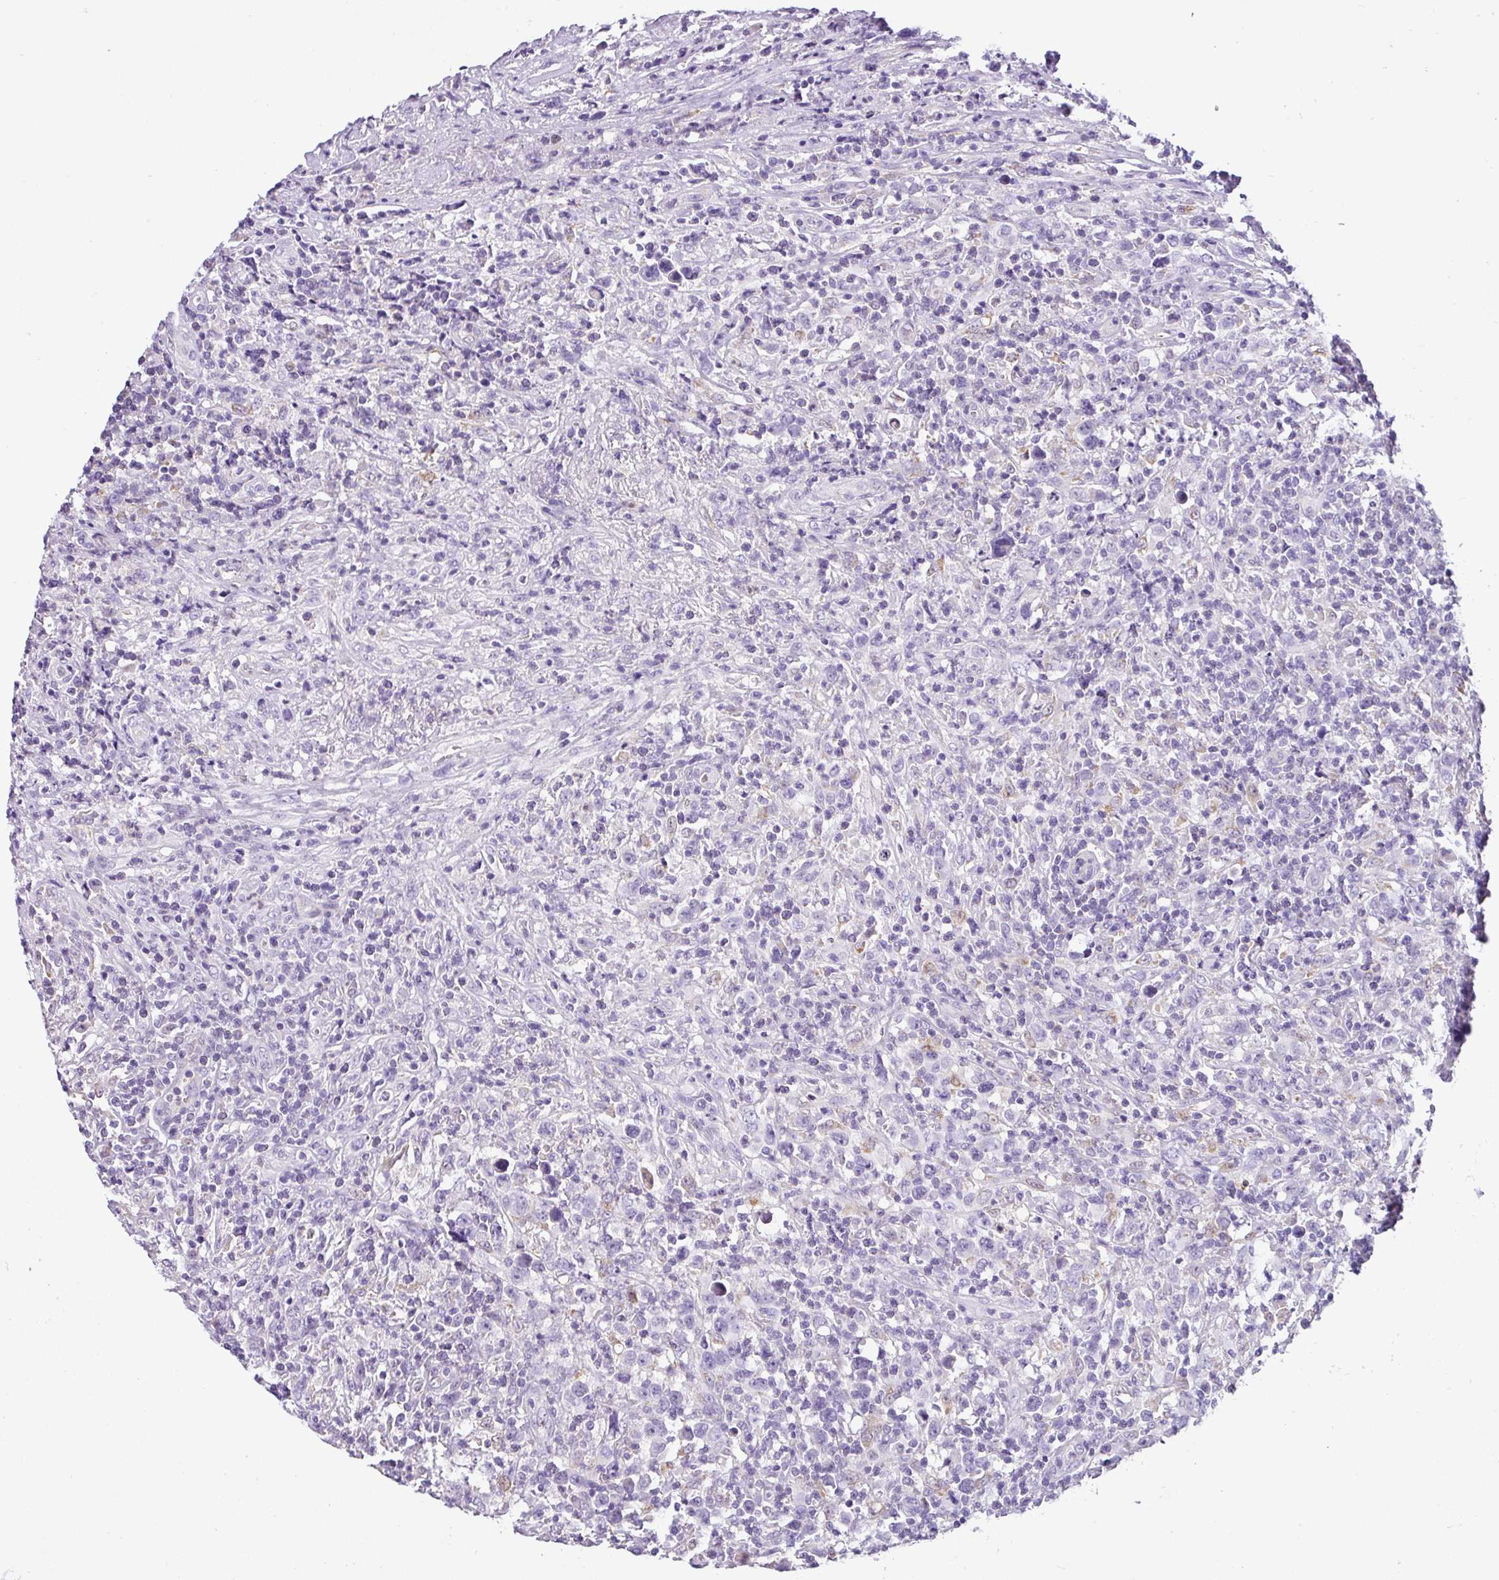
{"staining": {"intensity": "negative", "quantity": "none", "location": "none"}, "tissue": "lymphoma", "cell_type": "Tumor cells", "image_type": "cancer", "snomed": [{"axis": "morphology", "description": "Hodgkin's disease, NOS"}, {"axis": "topography", "description": "Lymph node"}], "caption": "Lymphoma was stained to show a protein in brown. There is no significant positivity in tumor cells.", "gene": "HMCN2", "patient": {"sex": "female", "age": 18}}